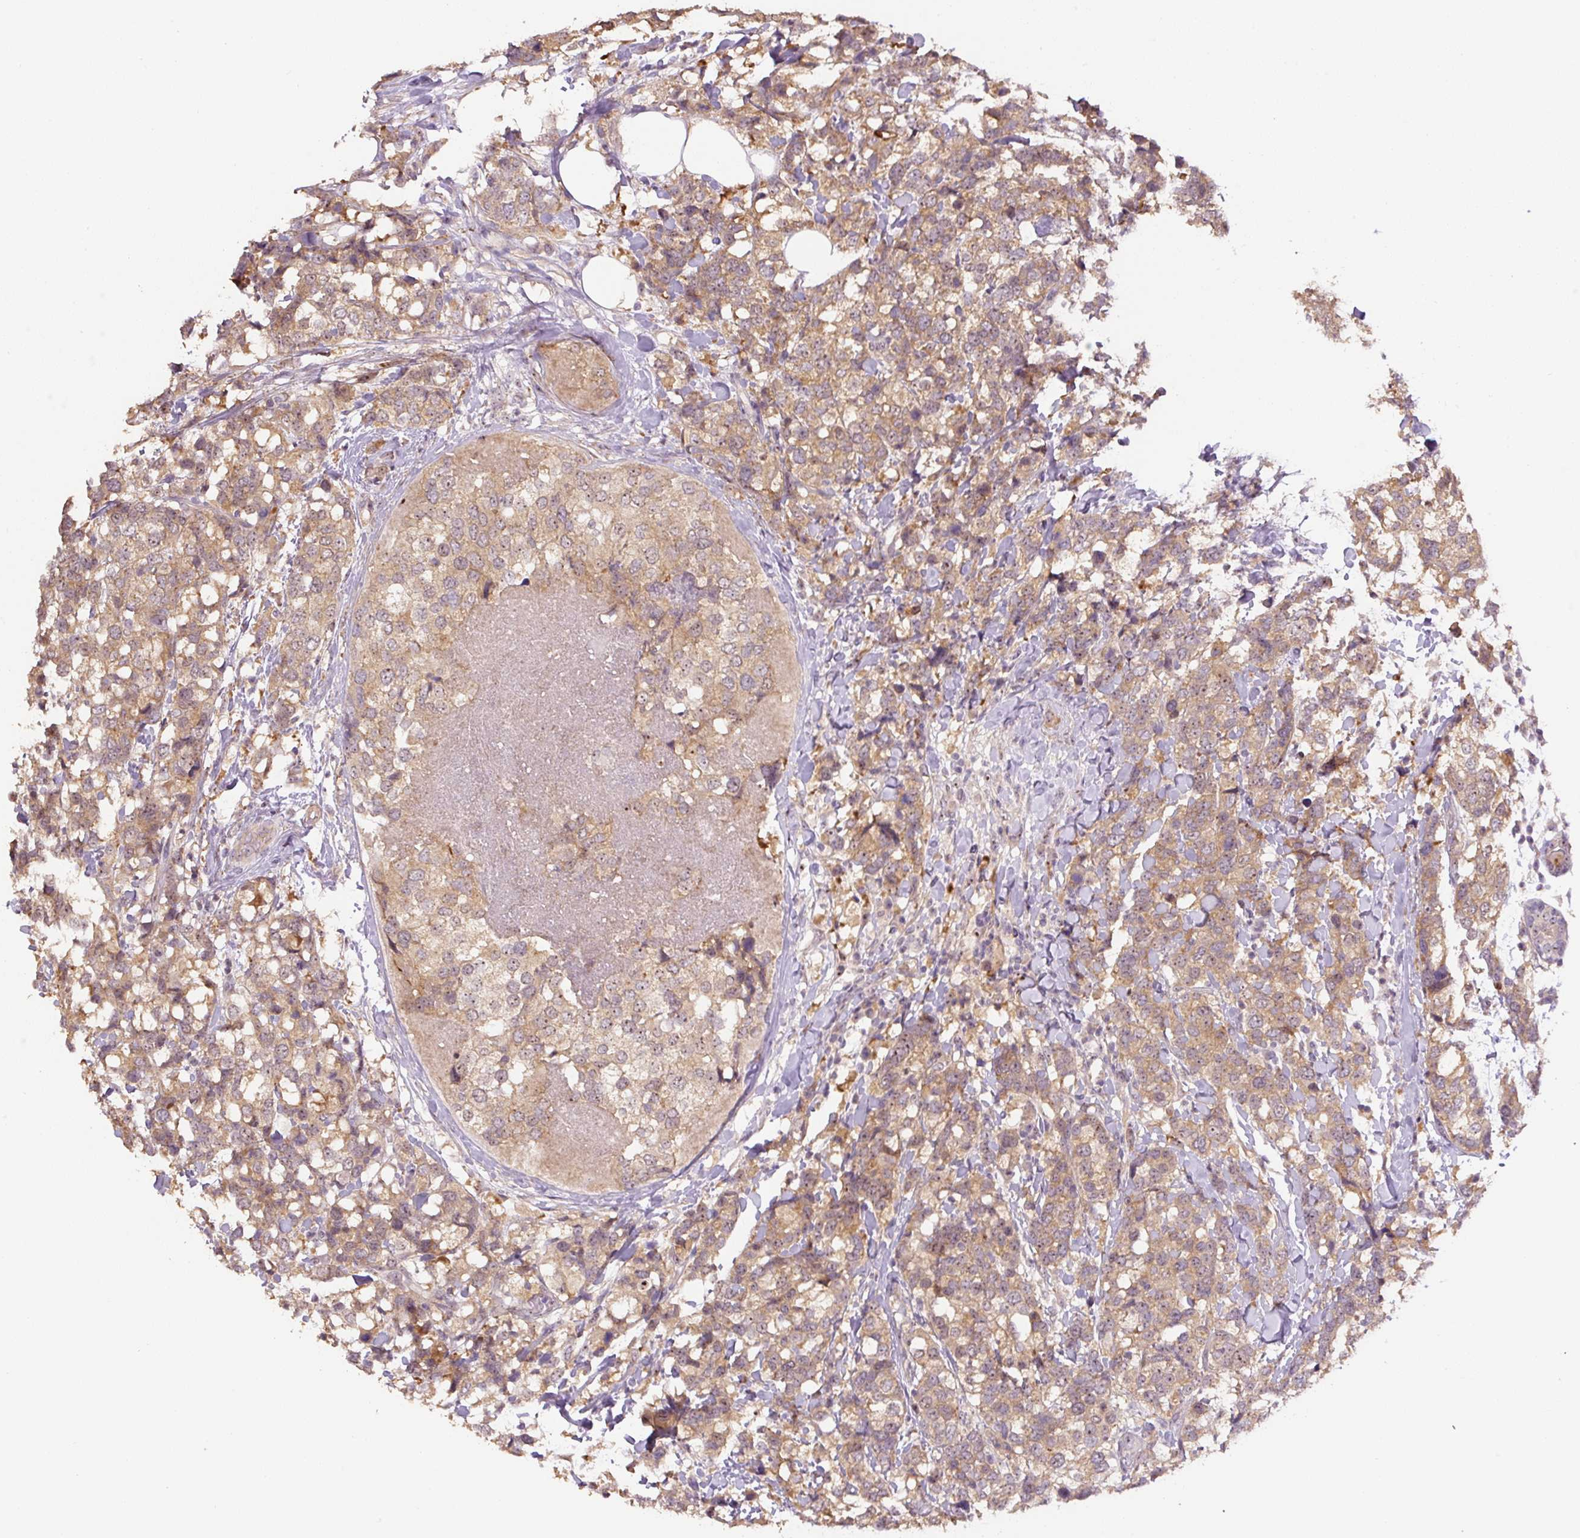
{"staining": {"intensity": "moderate", "quantity": ">75%", "location": "cytoplasmic/membranous,nuclear"}, "tissue": "breast cancer", "cell_type": "Tumor cells", "image_type": "cancer", "snomed": [{"axis": "morphology", "description": "Lobular carcinoma"}, {"axis": "topography", "description": "Breast"}], "caption": "Immunohistochemistry (IHC) staining of lobular carcinoma (breast), which reveals medium levels of moderate cytoplasmic/membranous and nuclear expression in about >75% of tumor cells indicating moderate cytoplasmic/membranous and nuclear protein positivity. The staining was performed using DAB (brown) for protein detection and nuclei were counterstained in hematoxylin (blue).", "gene": "TMEM151B", "patient": {"sex": "female", "age": 59}}